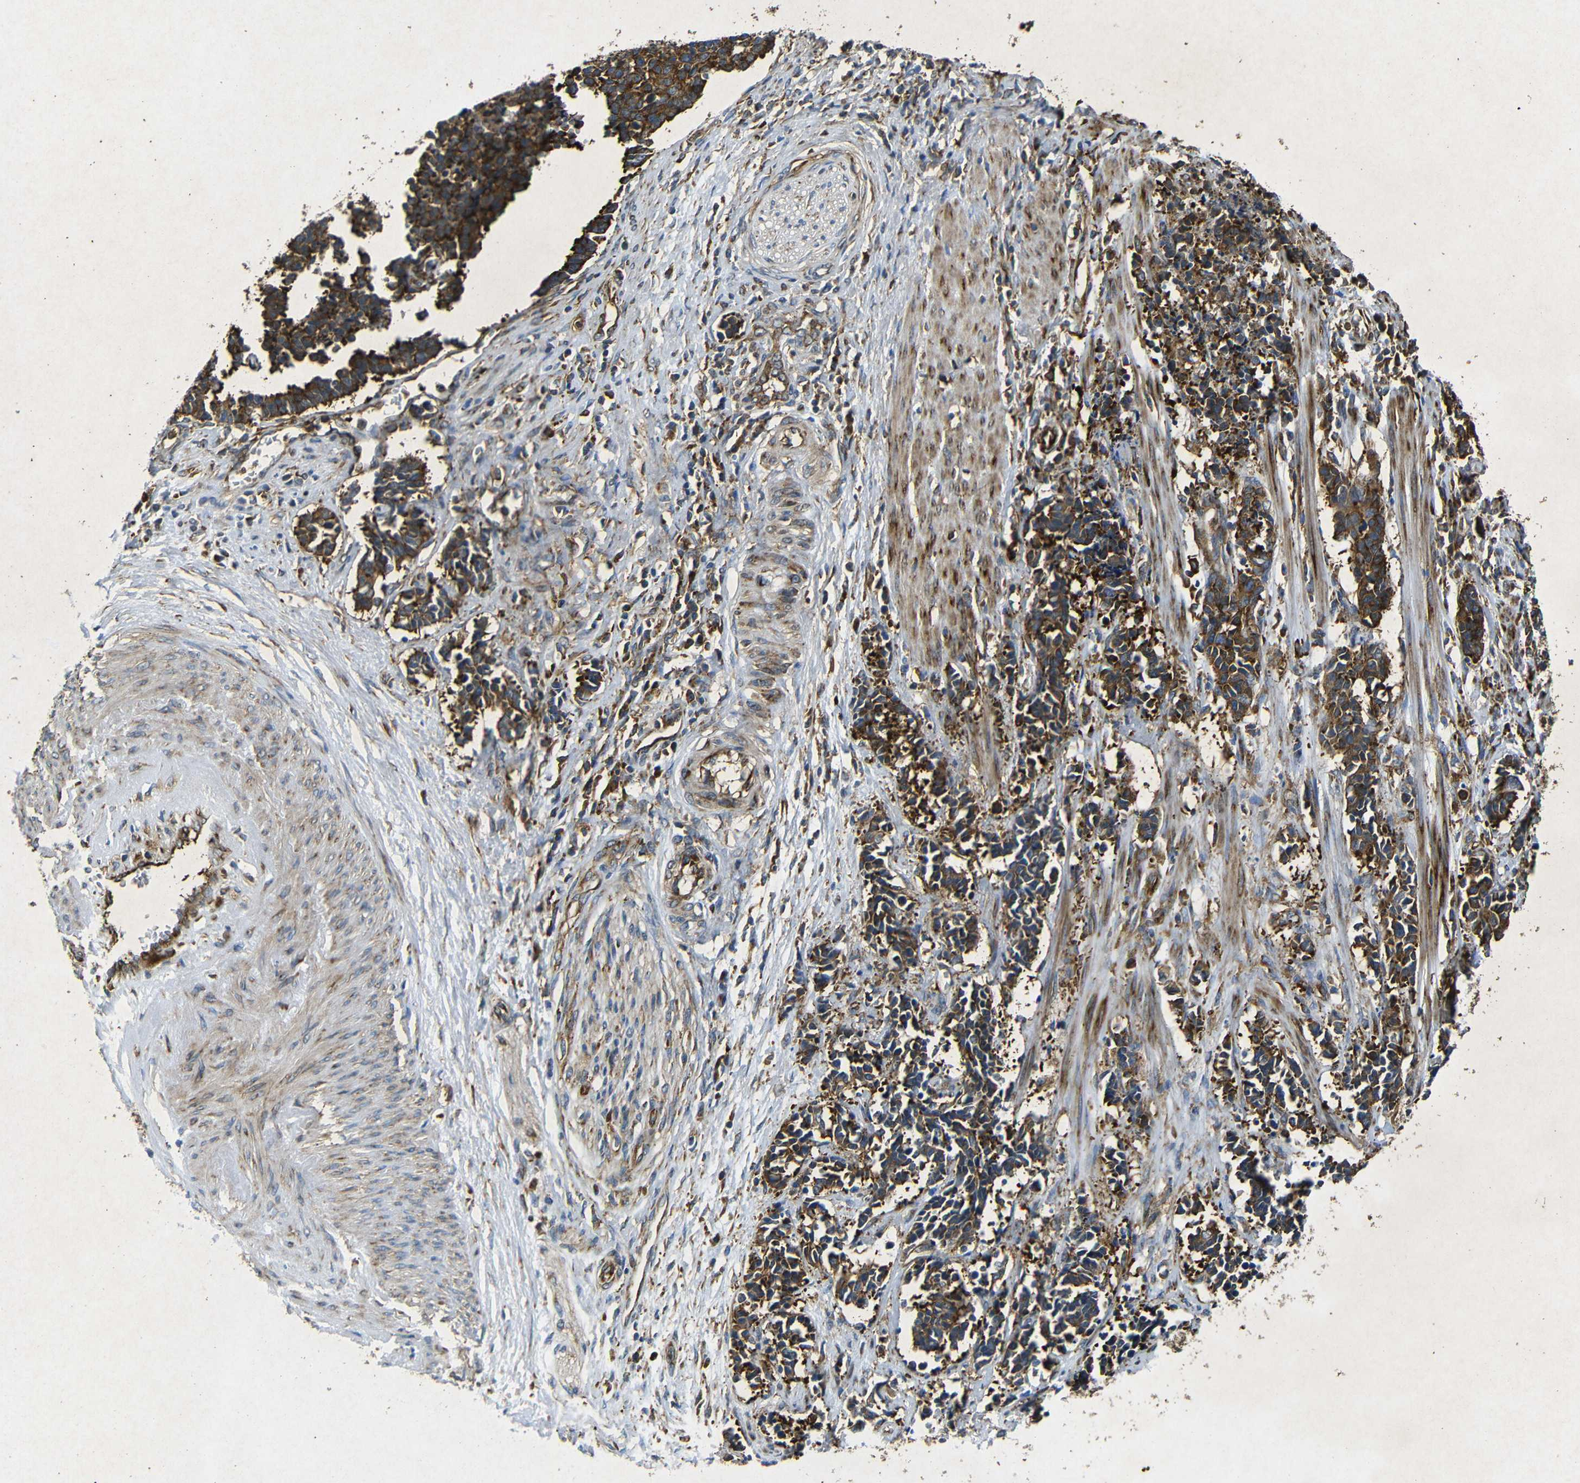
{"staining": {"intensity": "moderate", "quantity": ">75%", "location": "cytoplasmic/membranous"}, "tissue": "cervical cancer", "cell_type": "Tumor cells", "image_type": "cancer", "snomed": [{"axis": "morphology", "description": "Squamous cell carcinoma, NOS"}, {"axis": "topography", "description": "Cervix"}], "caption": "Cervical cancer tissue shows moderate cytoplasmic/membranous staining in approximately >75% of tumor cells, visualized by immunohistochemistry. The staining was performed using DAB to visualize the protein expression in brown, while the nuclei were stained in blue with hematoxylin (Magnification: 20x).", "gene": "BTF3", "patient": {"sex": "female", "age": 35}}